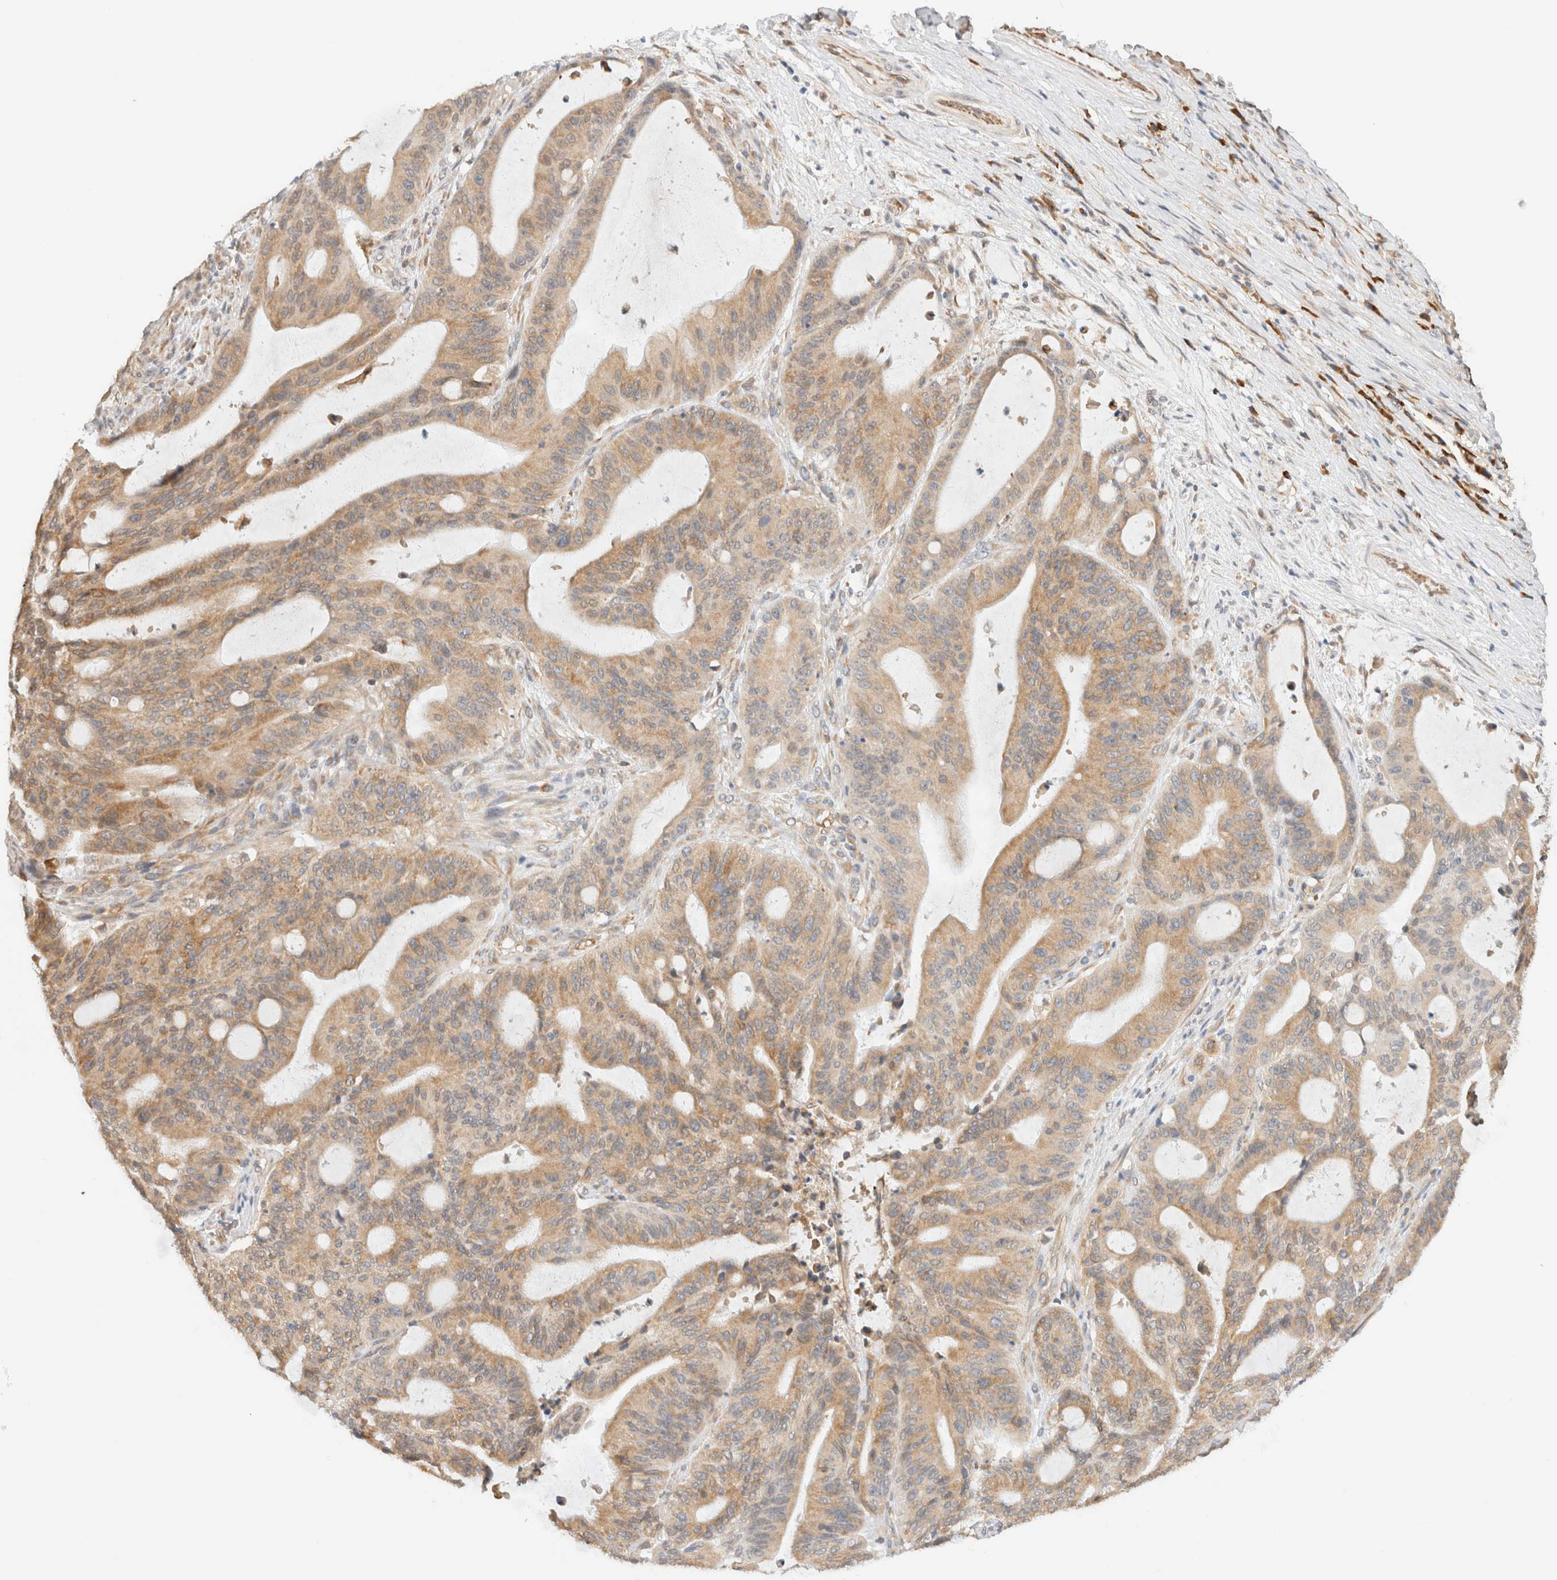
{"staining": {"intensity": "moderate", "quantity": ">75%", "location": "cytoplasmic/membranous"}, "tissue": "liver cancer", "cell_type": "Tumor cells", "image_type": "cancer", "snomed": [{"axis": "morphology", "description": "Normal tissue, NOS"}, {"axis": "morphology", "description": "Cholangiocarcinoma"}, {"axis": "topography", "description": "Liver"}, {"axis": "topography", "description": "Peripheral nerve tissue"}], "caption": "Immunohistochemistry (IHC) image of neoplastic tissue: liver cancer stained using immunohistochemistry shows medium levels of moderate protein expression localized specifically in the cytoplasmic/membranous of tumor cells, appearing as a cytoplasmic/membranous brown color.", "gene": "SYVN1", "patient": {"sex": "female", "age": 73}}